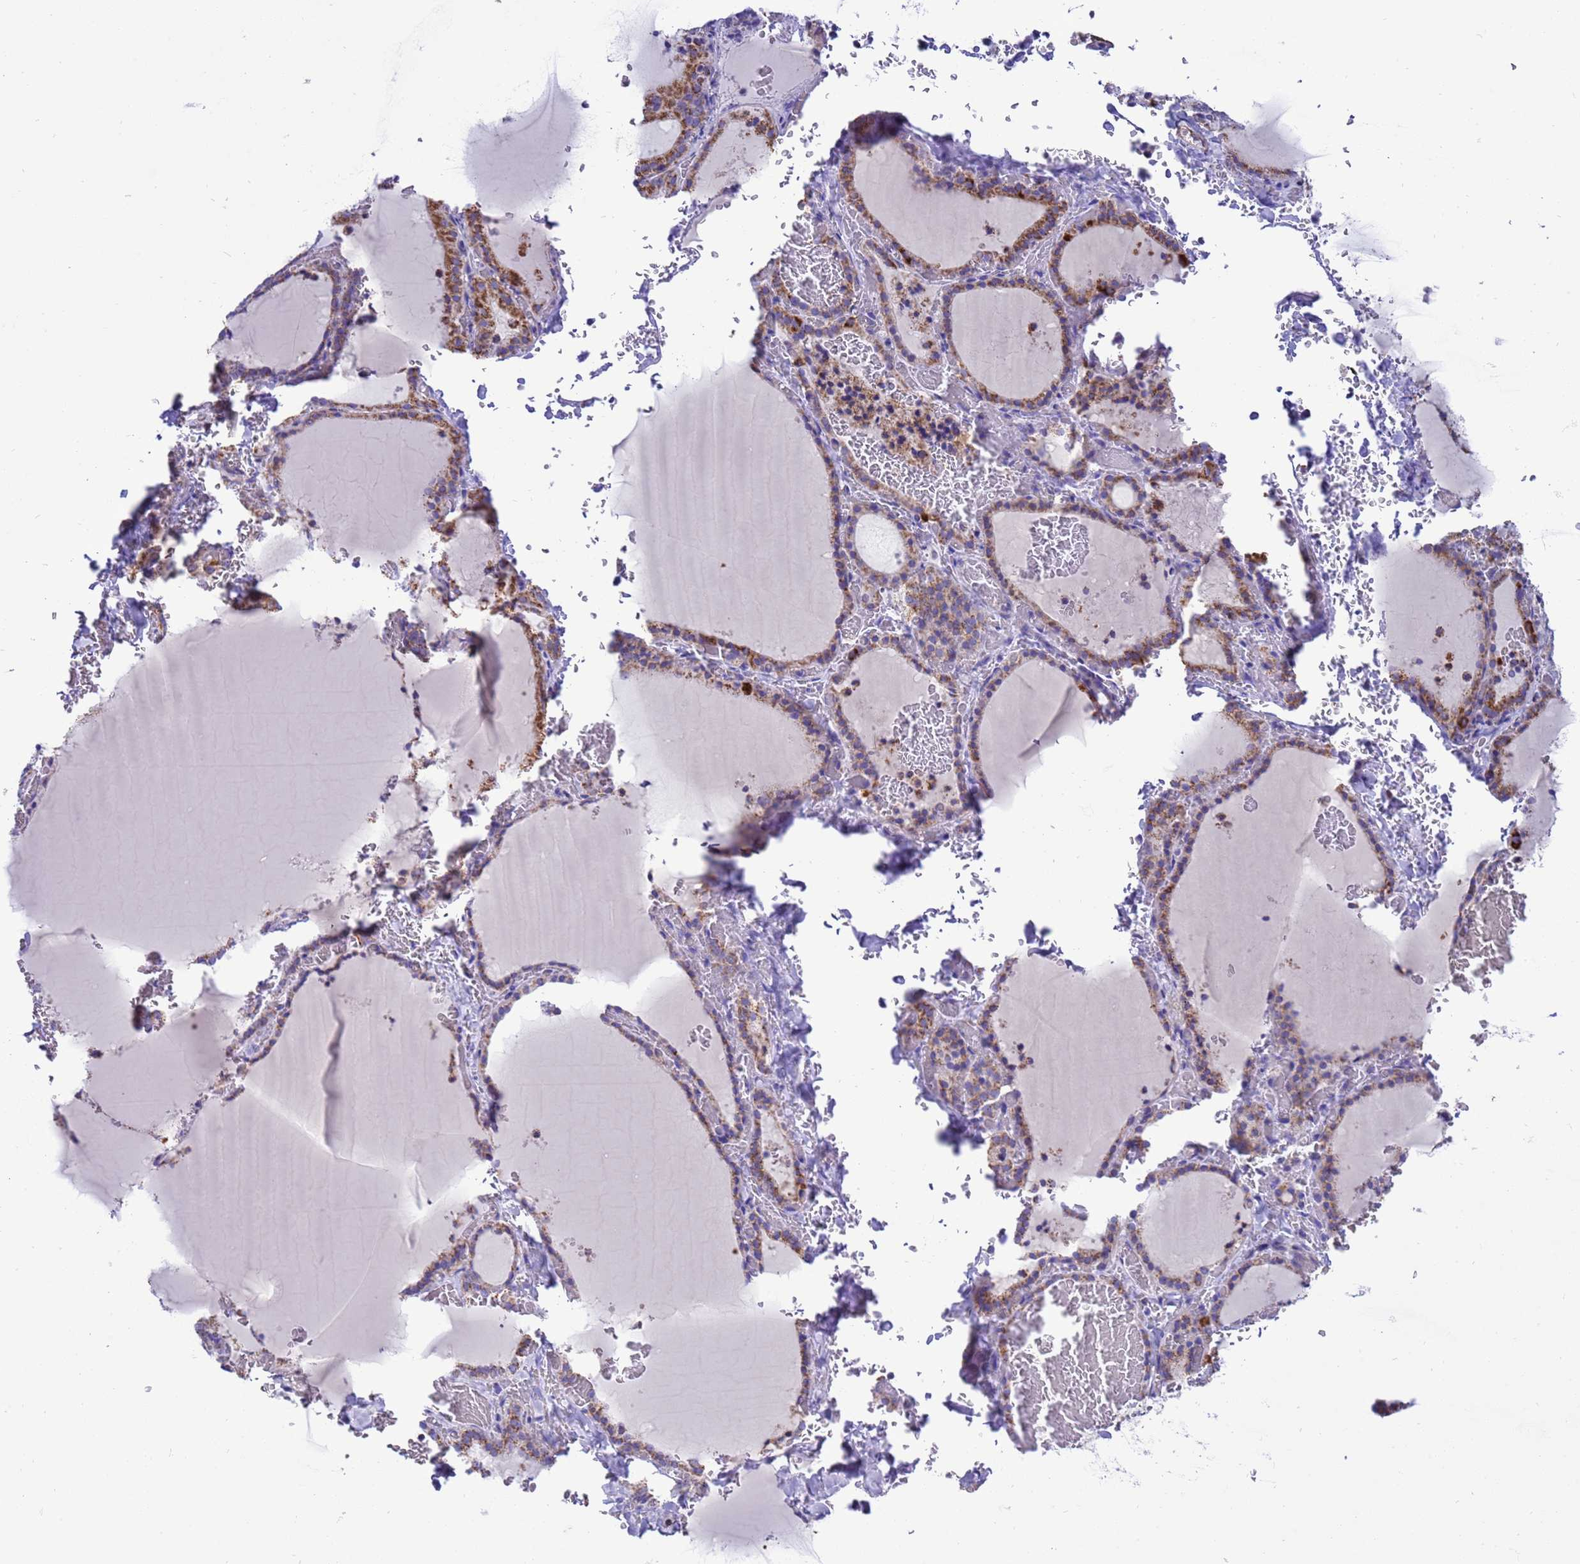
{"staining": {"intensity": "moderate", "quantity": ">75%", "location": "cytoplasmic/membranous"}, "tissue": "thyroid gland", "cell_type": "Glandular cells", "image_type": "normal", "snomed": [{"axis": "morphology", "description": "Normal tissue, NOS"}, {"axis": "topography", "description": "Thyroid gland"}], "caption": "About >75% of glandular cells in normal human thyroid gland exhibit moderate cytoplasmic/membranous protein expression as visualized by brown immunohistochemical staining.", "gene": "RNF165", "patient": {"sex": "female", "age": 39}}